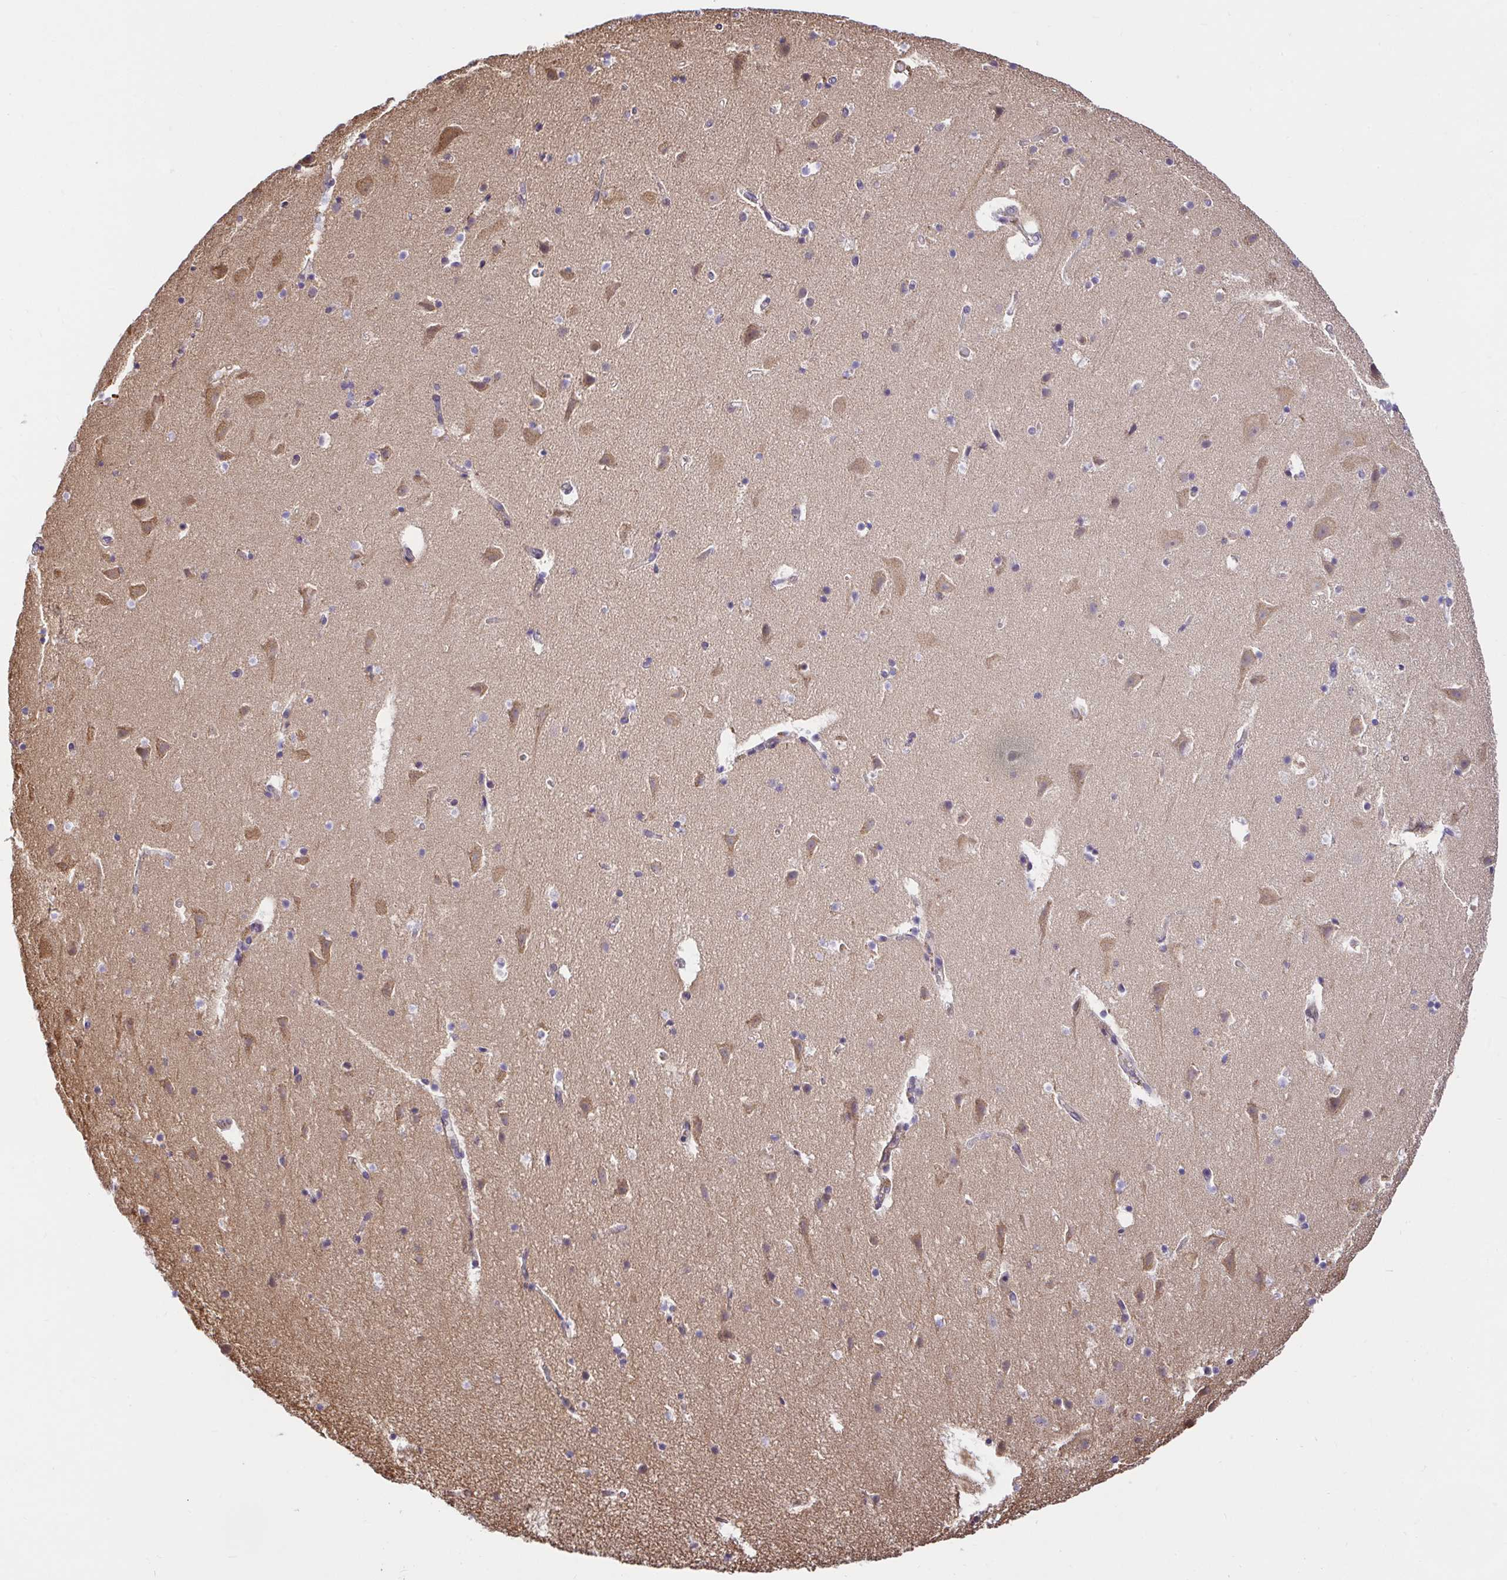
{"staining": {"intensity": "weak", "quantity": "25%-75%", "location": "cytoplasmic/membranous"}, "tissue": "cerebral cortex", "cell_type": "Endothelial cells", "image_type": "normal", "snomed": [{"axis": "morphology", "description": "Normal tissue, NOS"}, {"axis": "topography", "description": "Cerebral cortex"}], "caption": "High-power microscopy captured an IHC micrograph of normal cerebral cortex, revealing weak cytoplasmic/membranous staining in approximately 25%-75% of endothelial cells.", "gene": "TRIM55", "patient": {"sex": "female", "age": 42}}